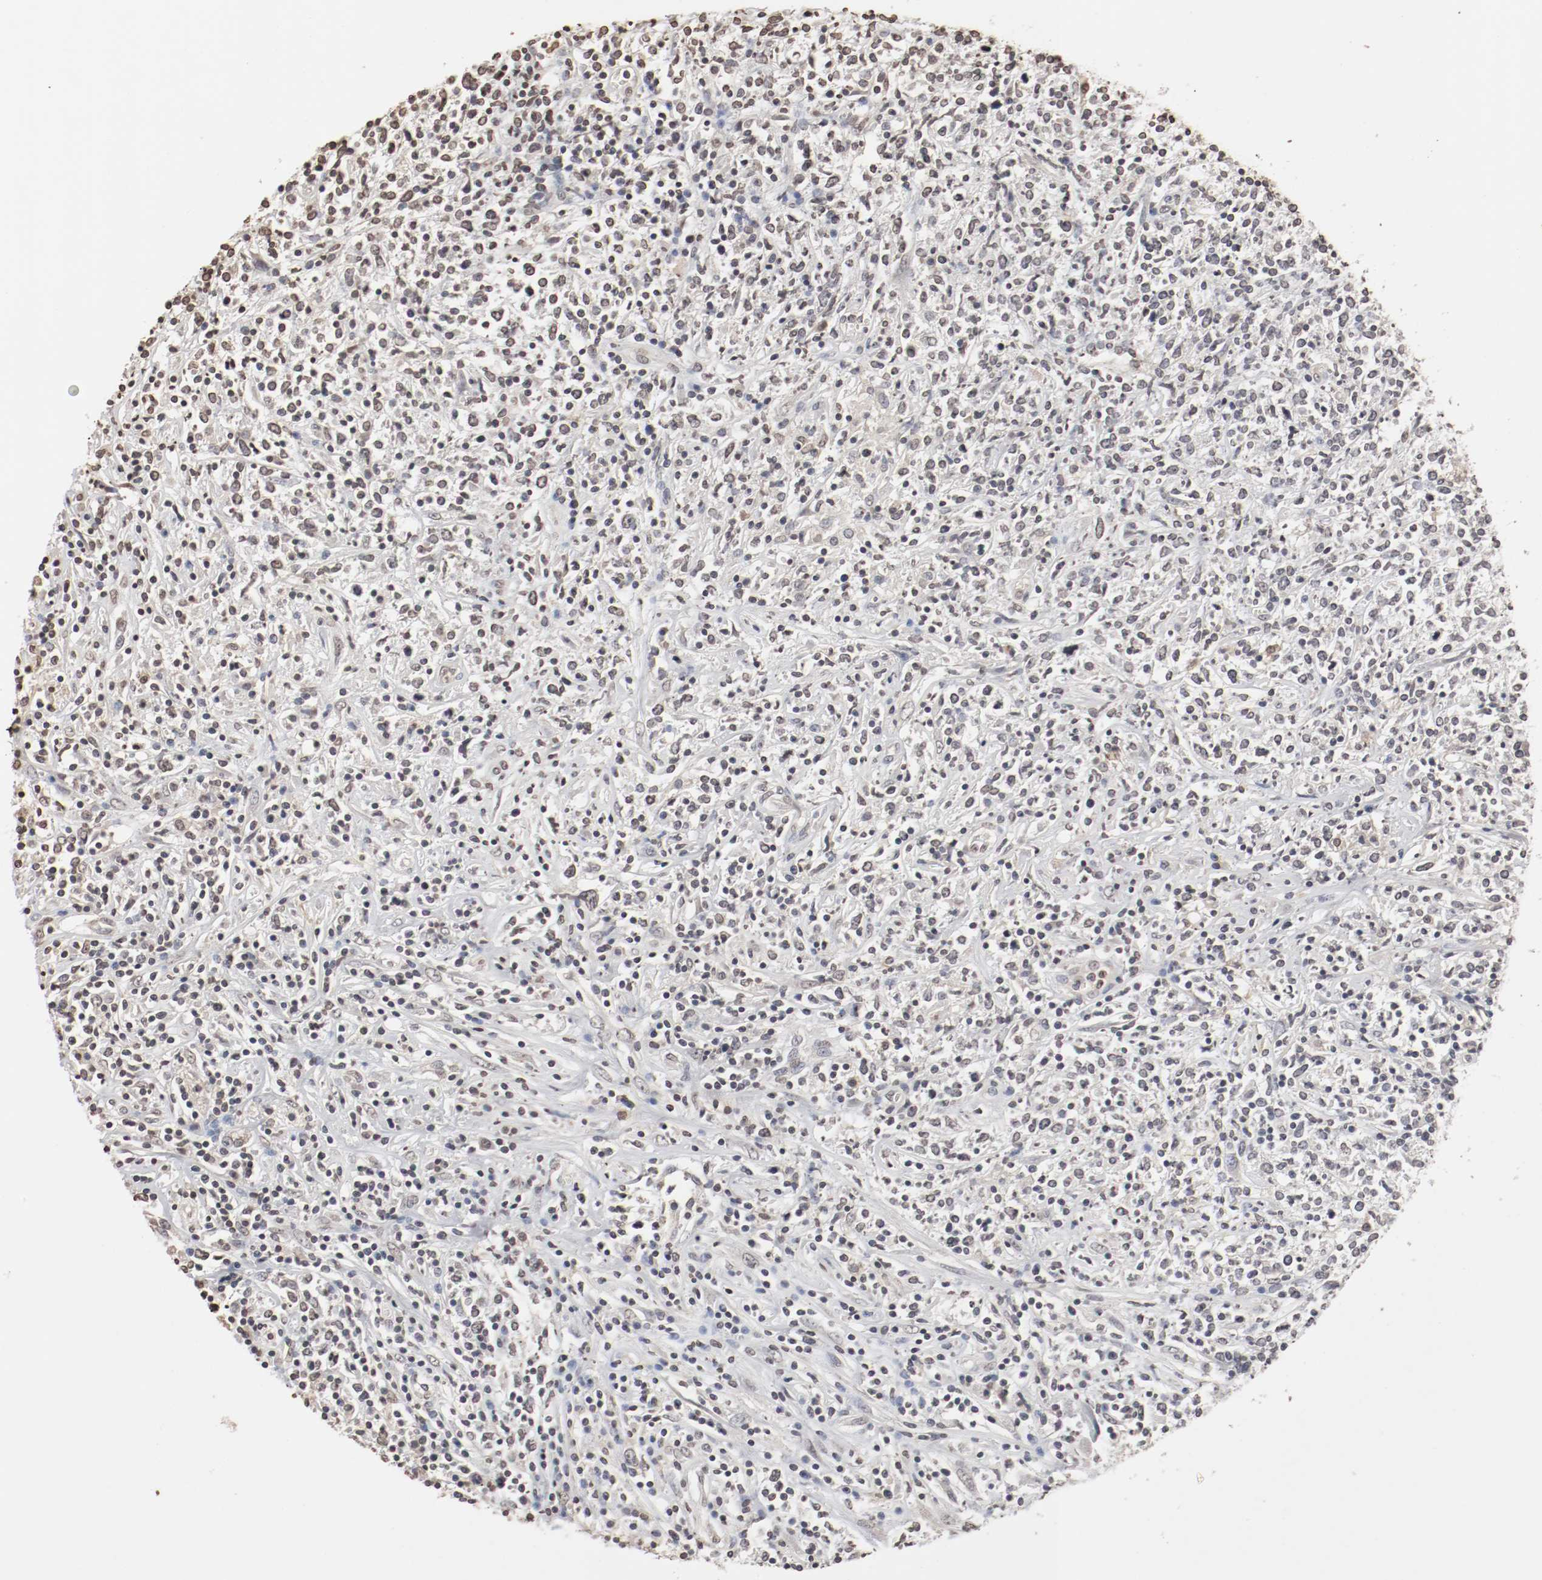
{"staining": {"intensity": "weak", "quantity": ">75%", "location": "nuclear"}, "tissue": "lymphoma", "cell_type": "Tumor cells", "image_type": "cancer", "snomed": [{"axis": "morphology", "description": "Malignant lymphoma, non-Hodgkin's type, High grade"}, {"axis": "topography", "description": "Lymph node"}], "caption": "This histopathology image demonstrates malignant lymphoma, non-Hodgkin's type (high-grade) stained with immunohistochemistry to label a protein in brown. The nuclear of tumor cells show weak positivity for the protein. Nuclei are counter-stained blue.", "gene": "WASL", "patient": {"sex": "female", "age": 84}}